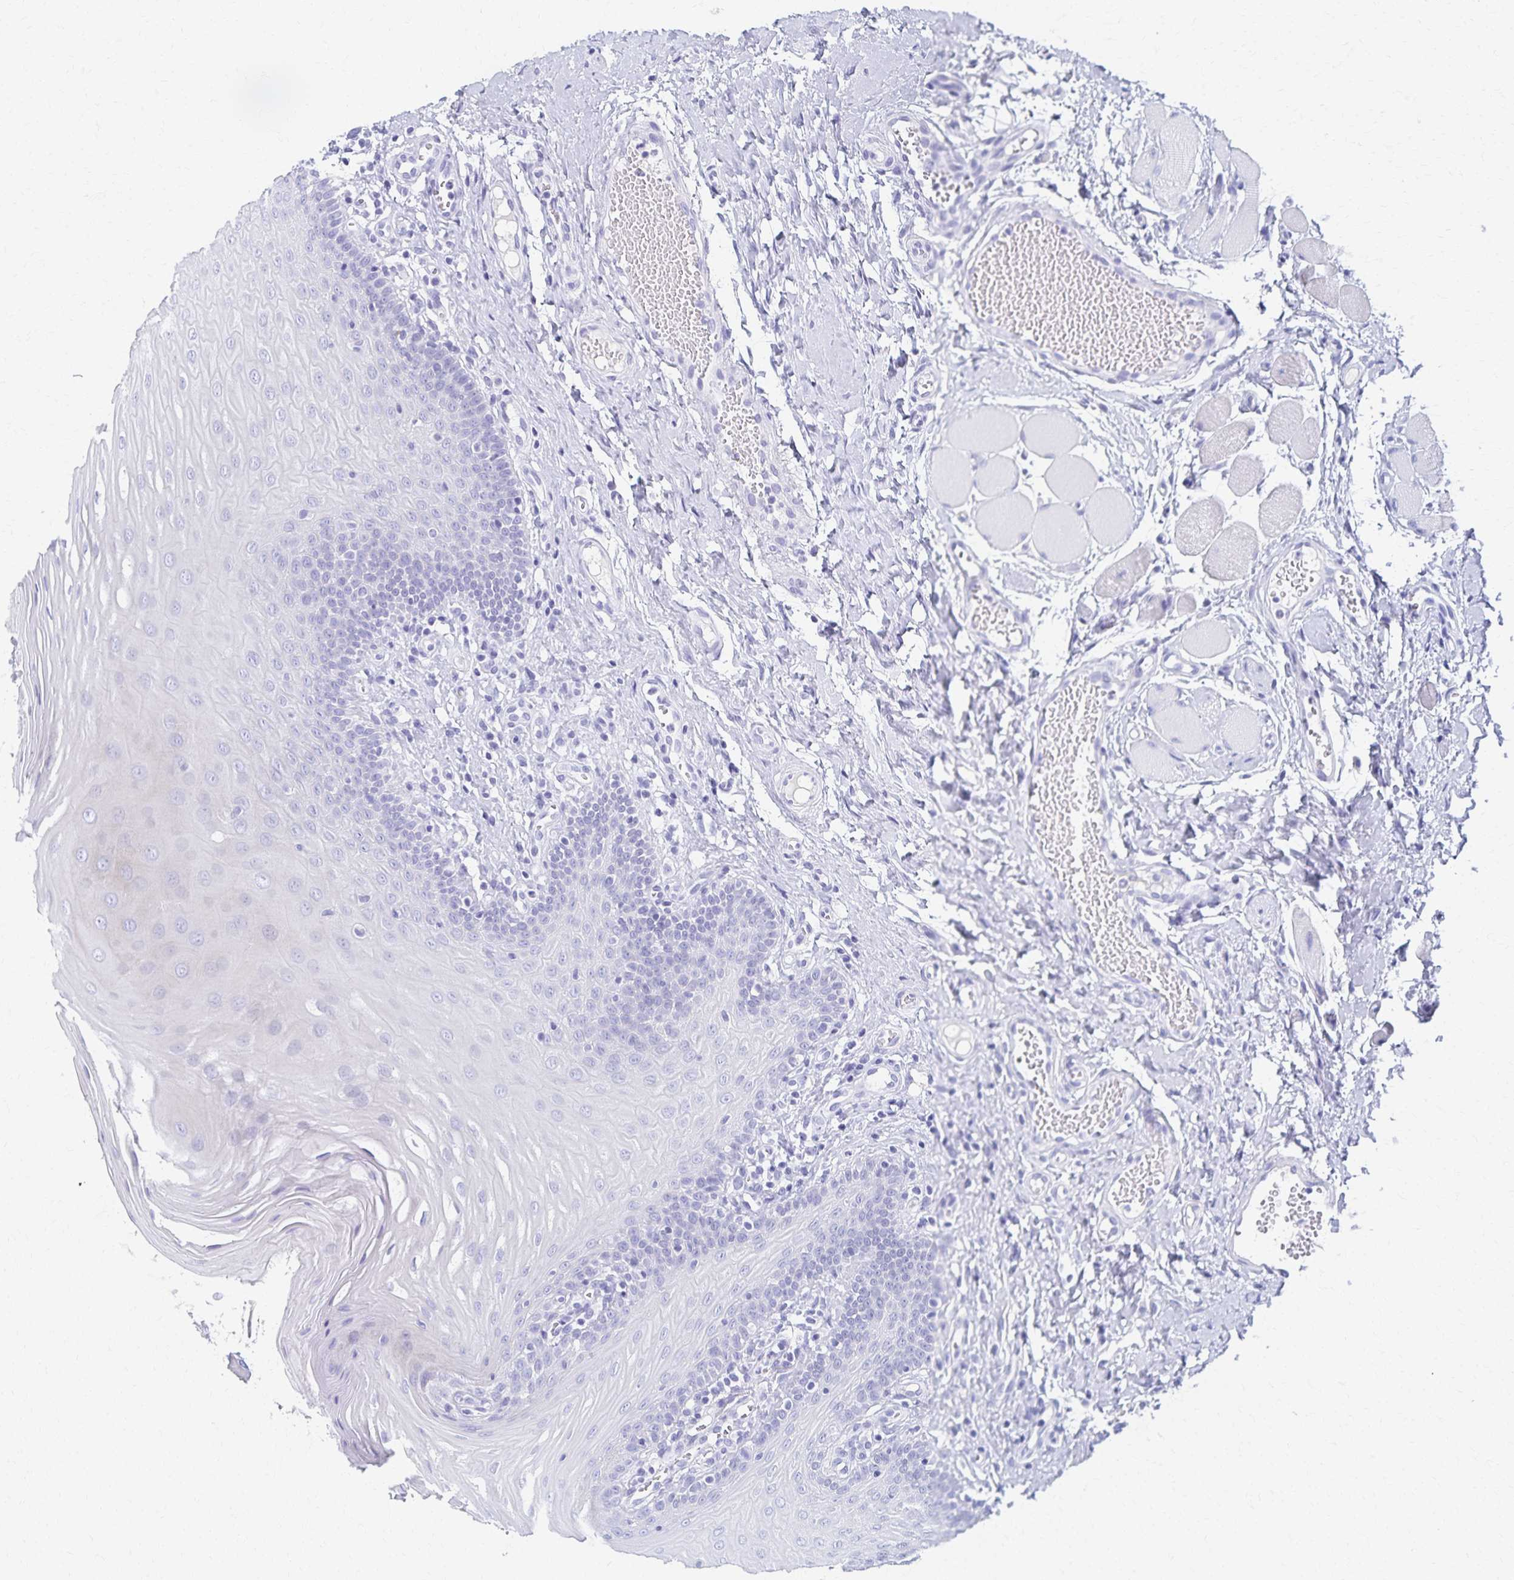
{"staining": {"intensity": "negative", "quantity": "none", "location": "none"}, "tissue": "oral mucosa", "cell_type": "Squamous epithelial cells", "image_type": "normal", "snomed": [{"axis": "morphology", "description": "Normal tissue, NOS"}, {"axis": "topography", "description": "Oral tissue"}, {"axis": "topography", "description": "Tounge, NOS"}], "caption": "Oral mucosa stained for a protein using immunohistochemistry (IHC) shows no staining squamous epithelial cells.", "gene": "C2orf50", "patient": {"sex": "female", "age": 58}}